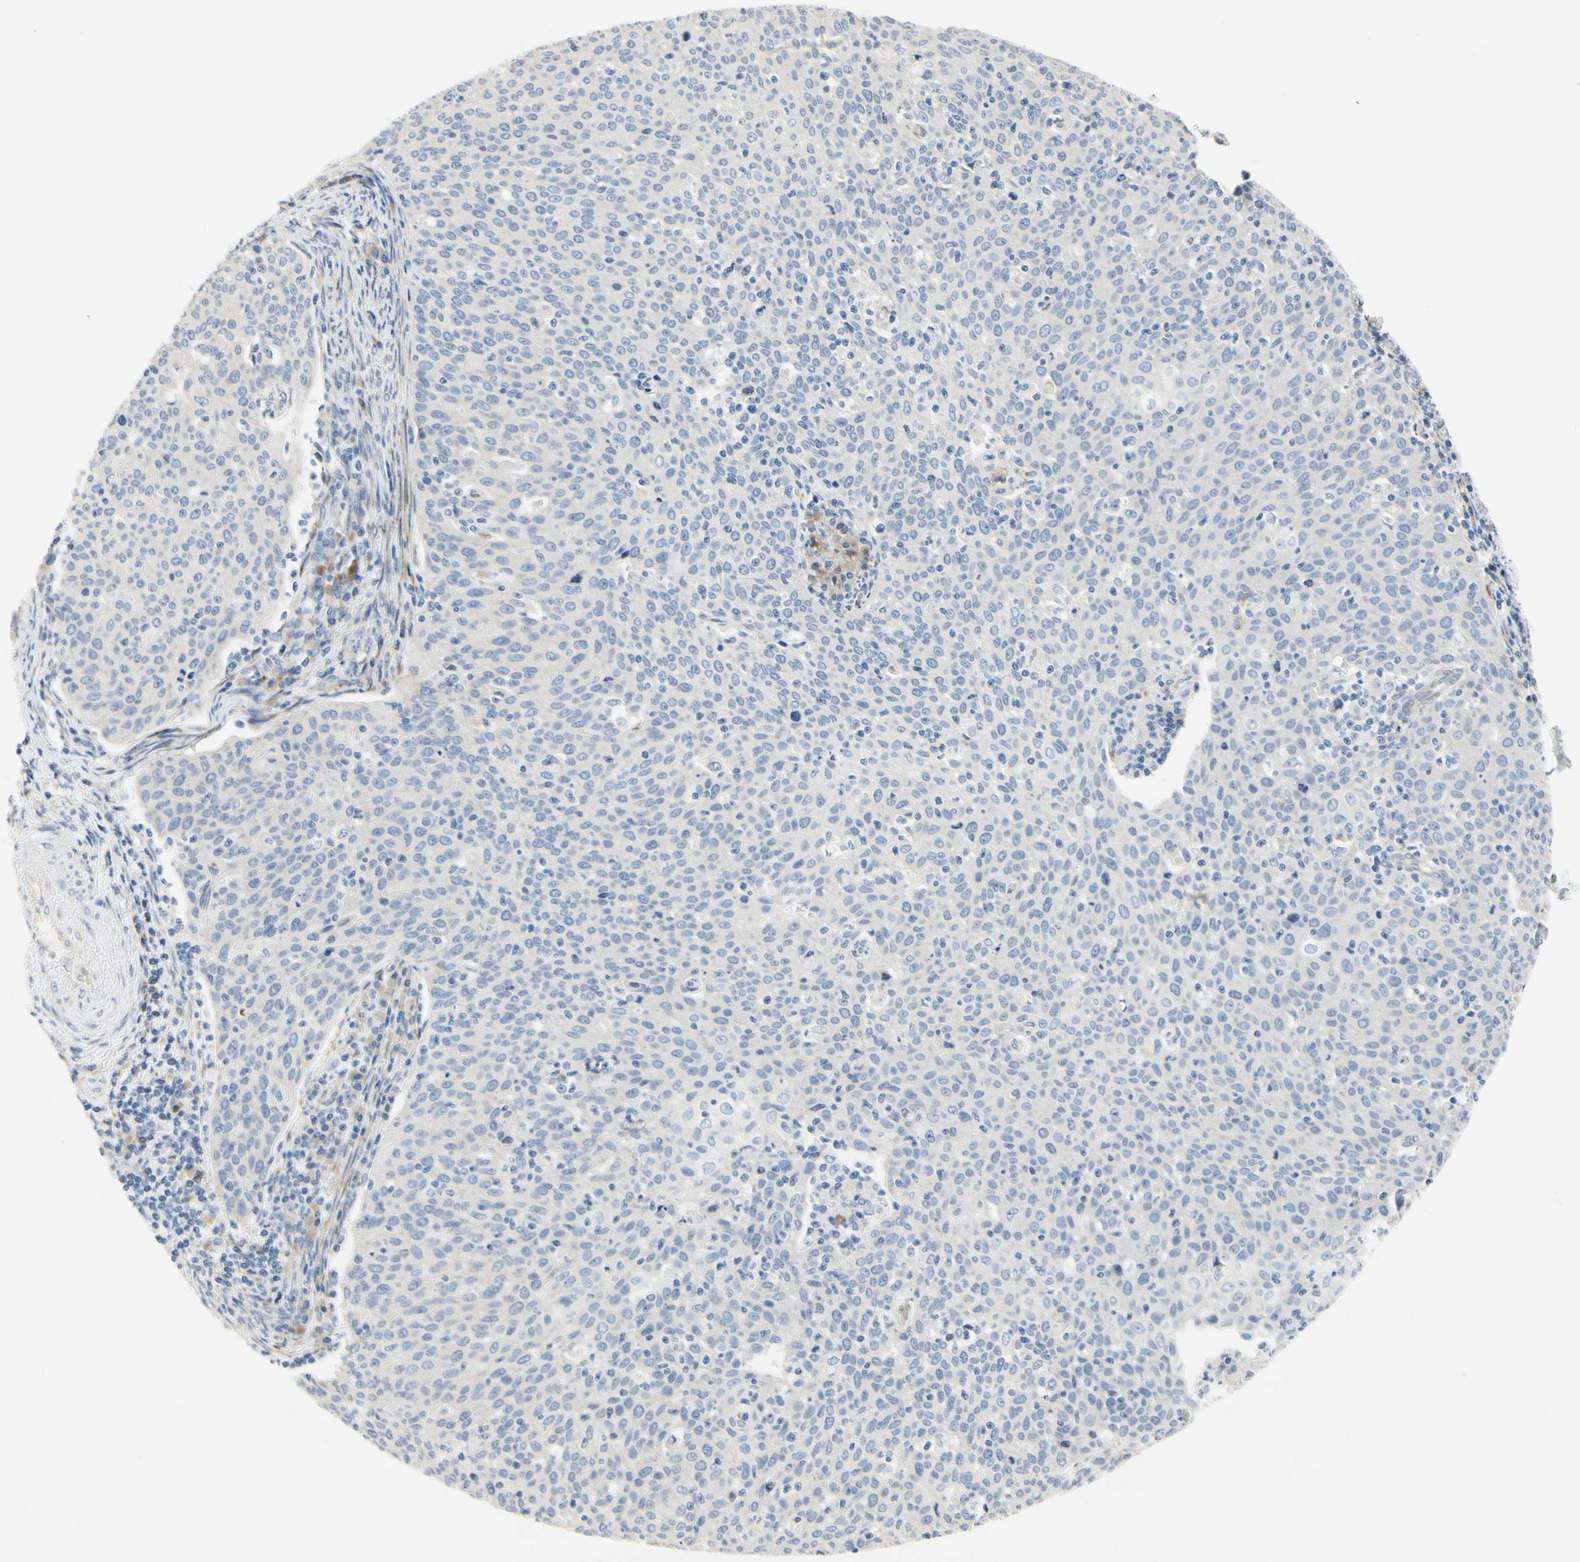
{"staining": {"intensity": "negative", "quantity": "none", "location": "none"}, "tissue": "cervical cancer", "cell_type": "Tumor cells", "image_type": "cancer", "snomed": [{"axis": "morphology", "description": "Squamous cell carcinoma, NOS"}, {"axis": "topography", "description": "Cervix"}], "caption": "IHC micrograph of neoplastic tissue: cervical cancer (squamous cell carcinoma) stained with DAB reveals no significant protein positivity in tumor cells. (DAB (3,3'-diaminobenzidine) immunohistochemistry (IHC) visualized using brightfield microscopy, high magnification).", "gene": "ZNF236", "patient": {"sex": "female", "age": 38}}